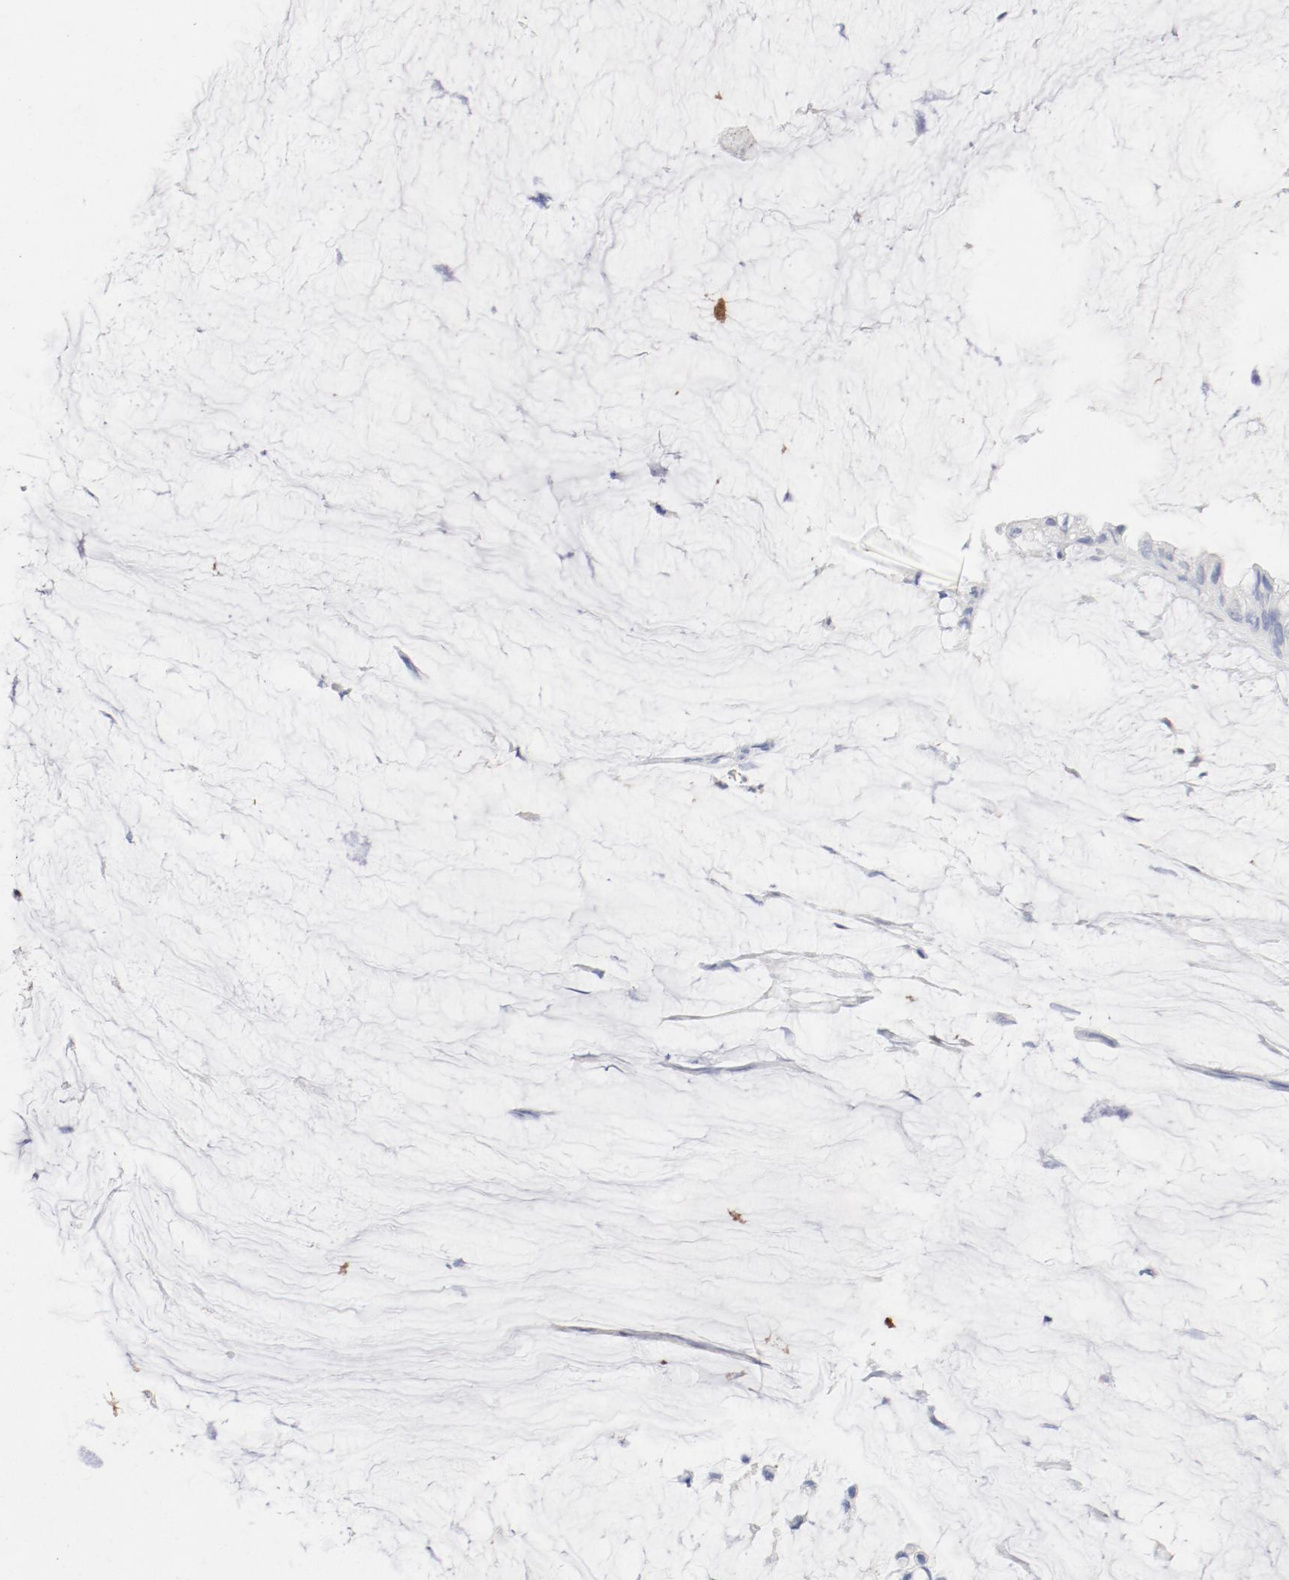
{"staining": {"intensity": "negative", "quantity": "none", "location": "none"}, "tissue": "ovarian cancer", "cell_type": "Tumor cells", "image_type": "cancer", "snomed": [{"axis": "morphology", "description": "Cystadenocarcinoma, mucinous, NOS"}, {"axis": "topography", "description": "Ovary"}], "caption": "This is an immunohistochemistry image of human ovarian cancer. There is no positivity in tumor cells.", "gene": "PGM1", "patient": {"sex": "female", "age": 39}}